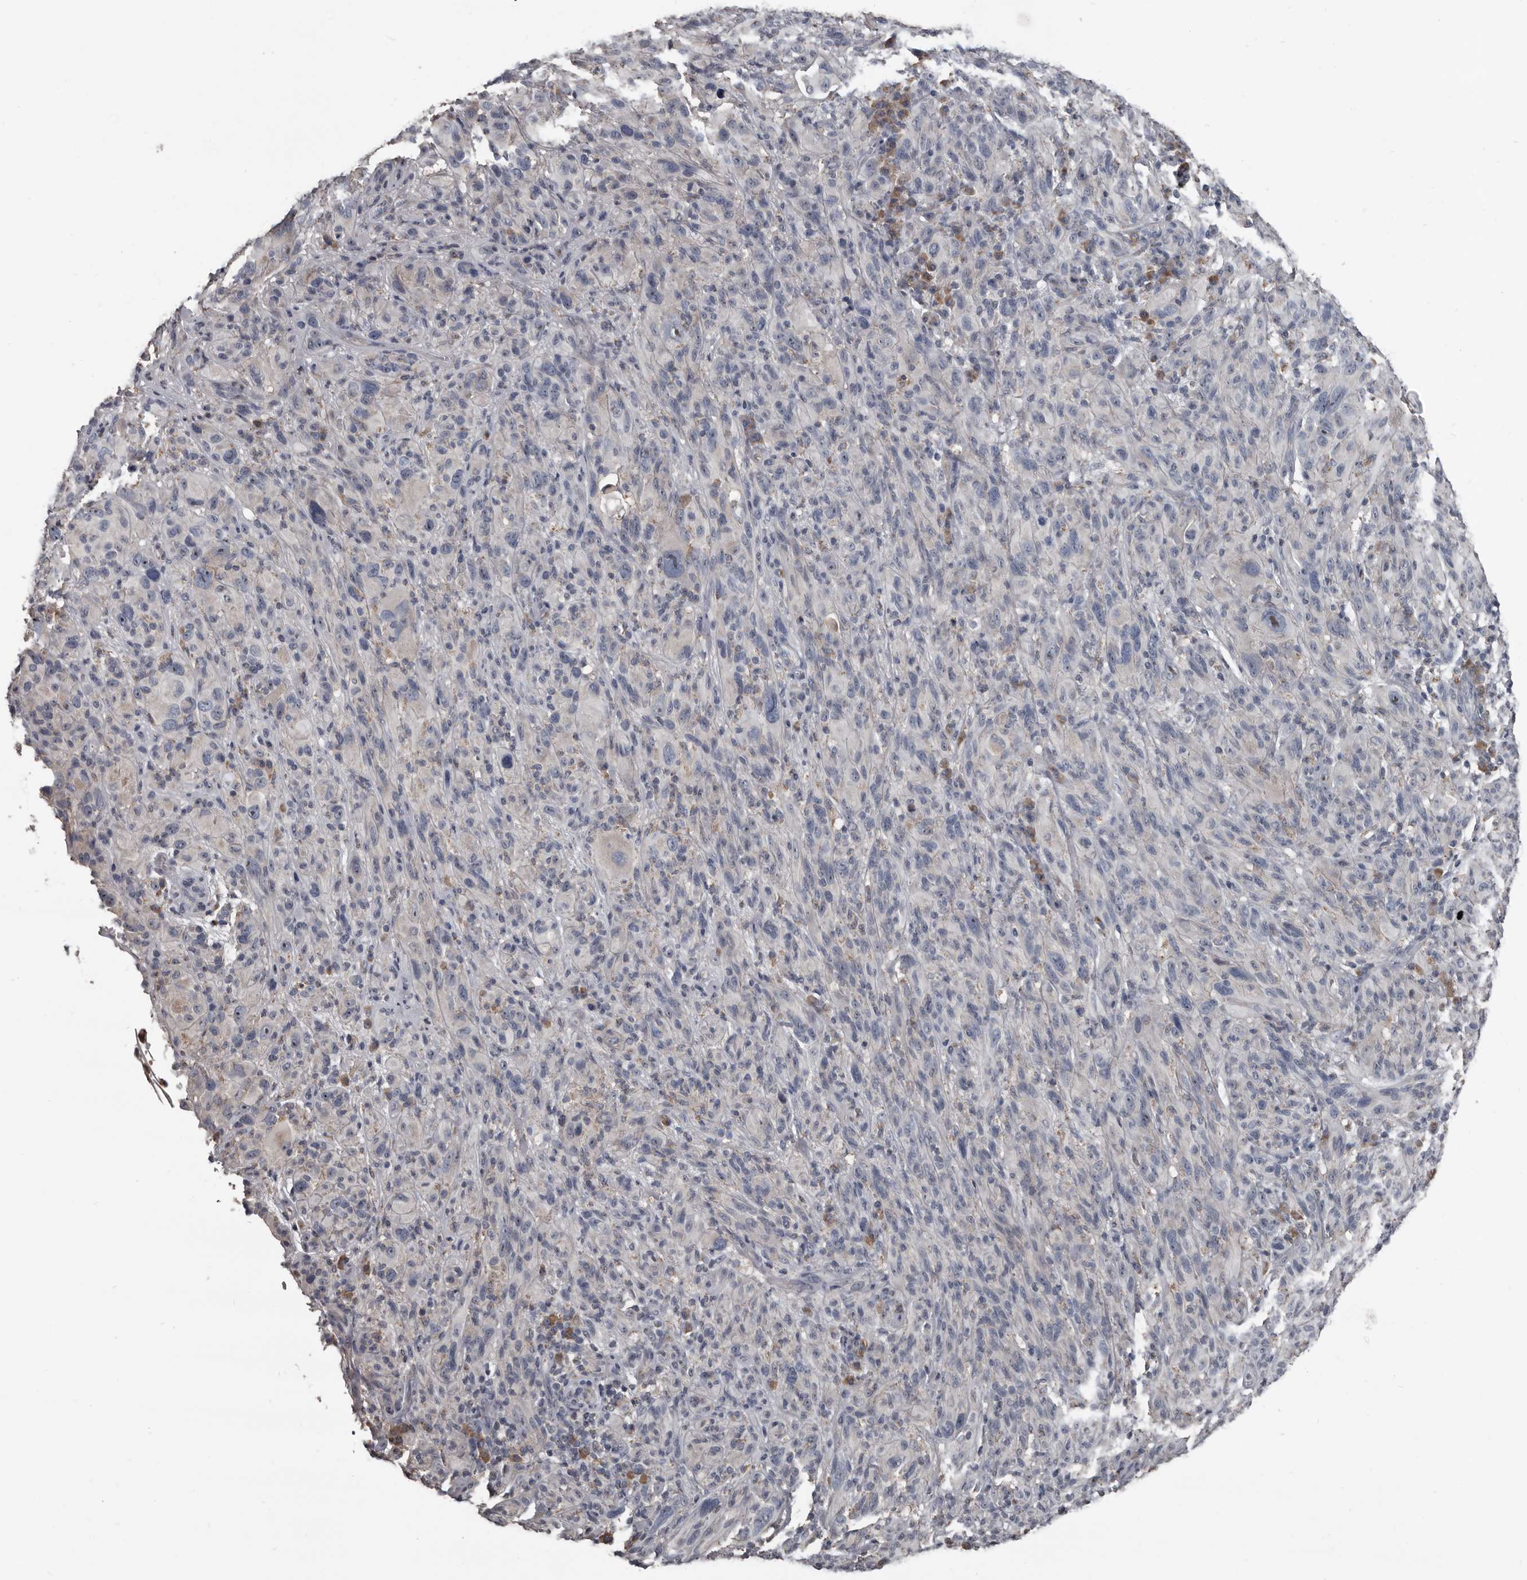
{"staining": {"intensity": "negative", "quantity": "none", "location": "none"}, "tissue": "melanoma", "cell_type": "Tumor cells", "image_type": "cancer", "snomed": [{"axis": "morphology", "description": "Malignant melanoma, NOS"}, {"axis": "topography", "description": "Skin of head"}], "caption": "Melanoma was stained to show a protein in brown. There is no significant staining in tumor cells.", "gene": "GREB1", "patient": {"sex": "male", "age": 96}}